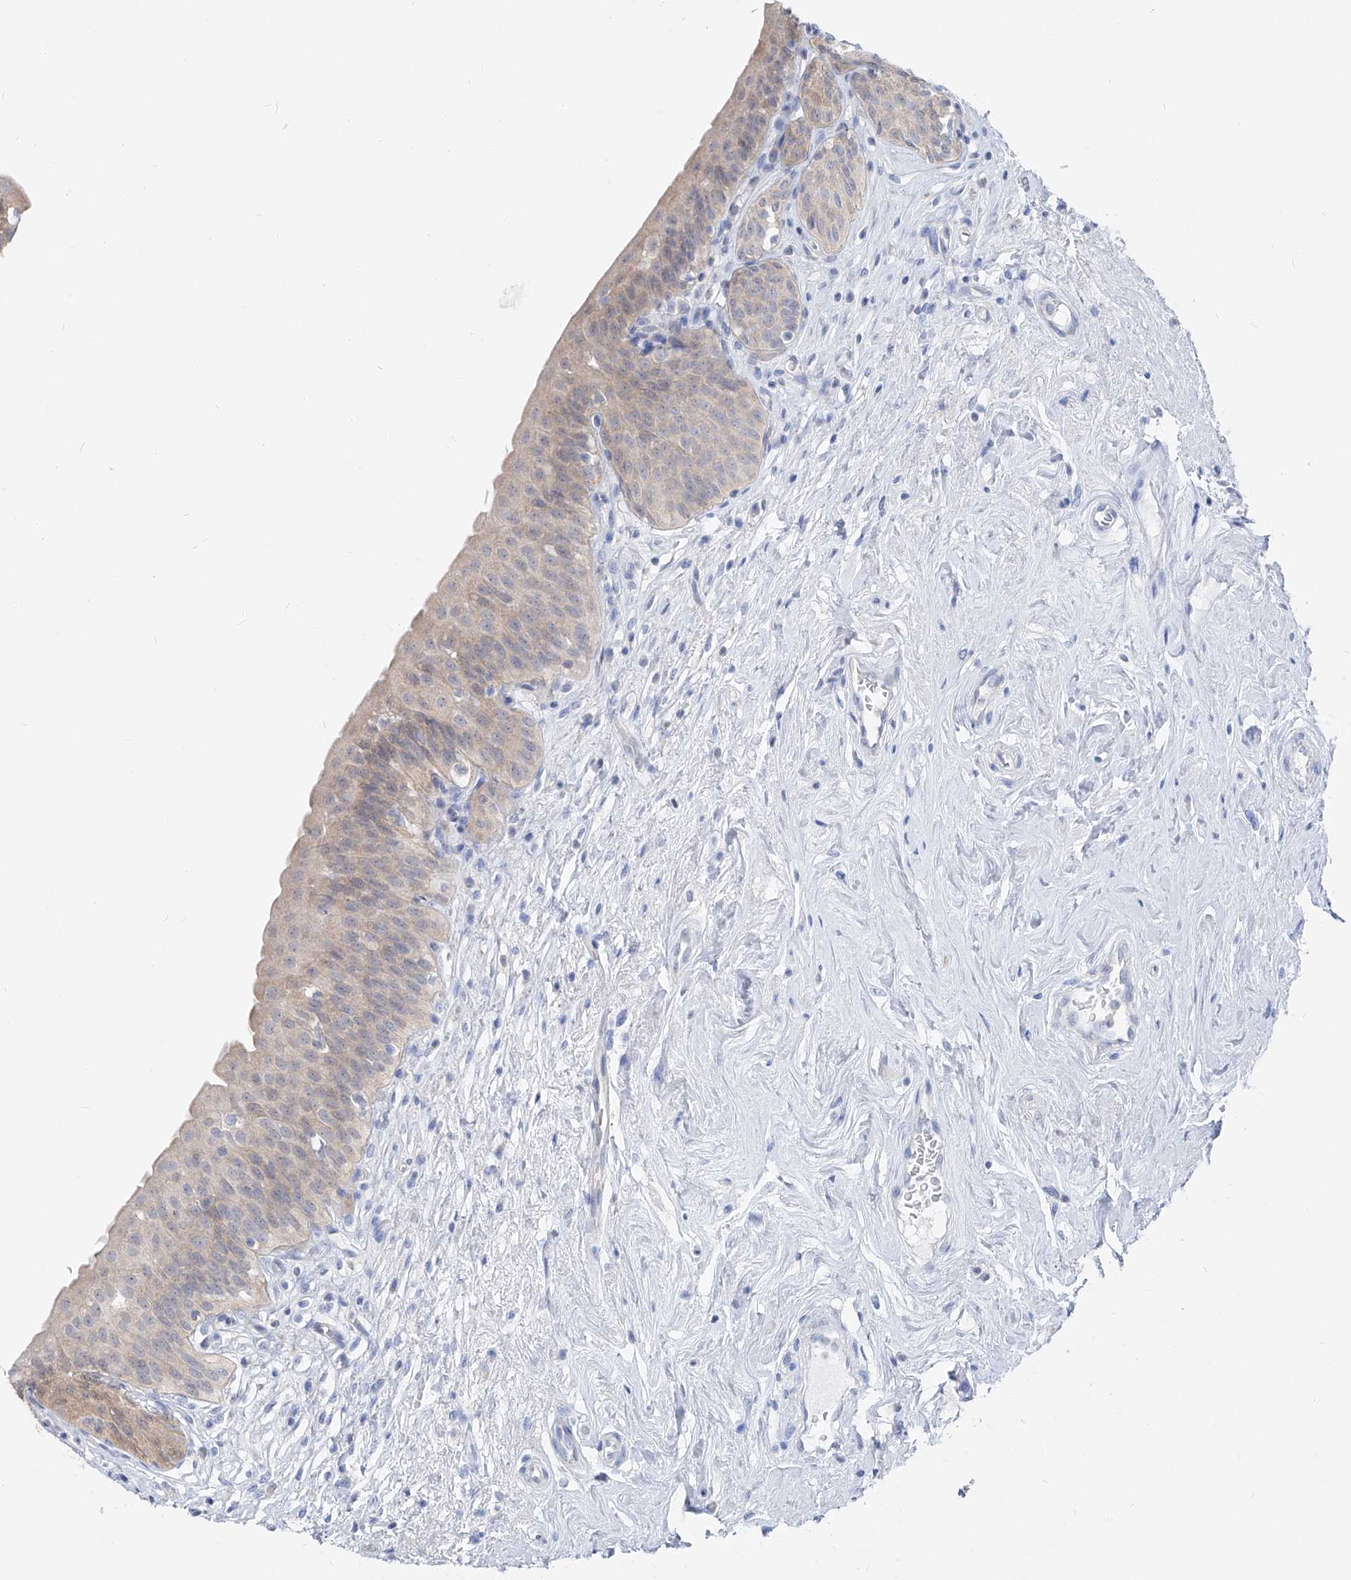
{"staining": {"intensity": "weak", "quantity": "25%-75%", "location": "cytoplasmic/membranous"}, "tissue": "urinary bladder", "cell_type": "Urothelial cells", "image_type": "normal", "snomed": [{"axis": "morphology", "description": "Normal tissue, NOS"}, {"axis": "topography", "description": "Urinary bladder"}], "caption": "Protein expression analysis of unremarkable human urinary bladder reveals weak cytoplasmic/membranous positivity in about 25%-75% of urothelial cells. Using DAB (3,3'-diaminobenzidine) (brown) and hematoxylin (blue) stains, captured at high magnification using brightfield microscopy.", "gene": "UFL1", "patient": {"sex": "male", "age": 83}}